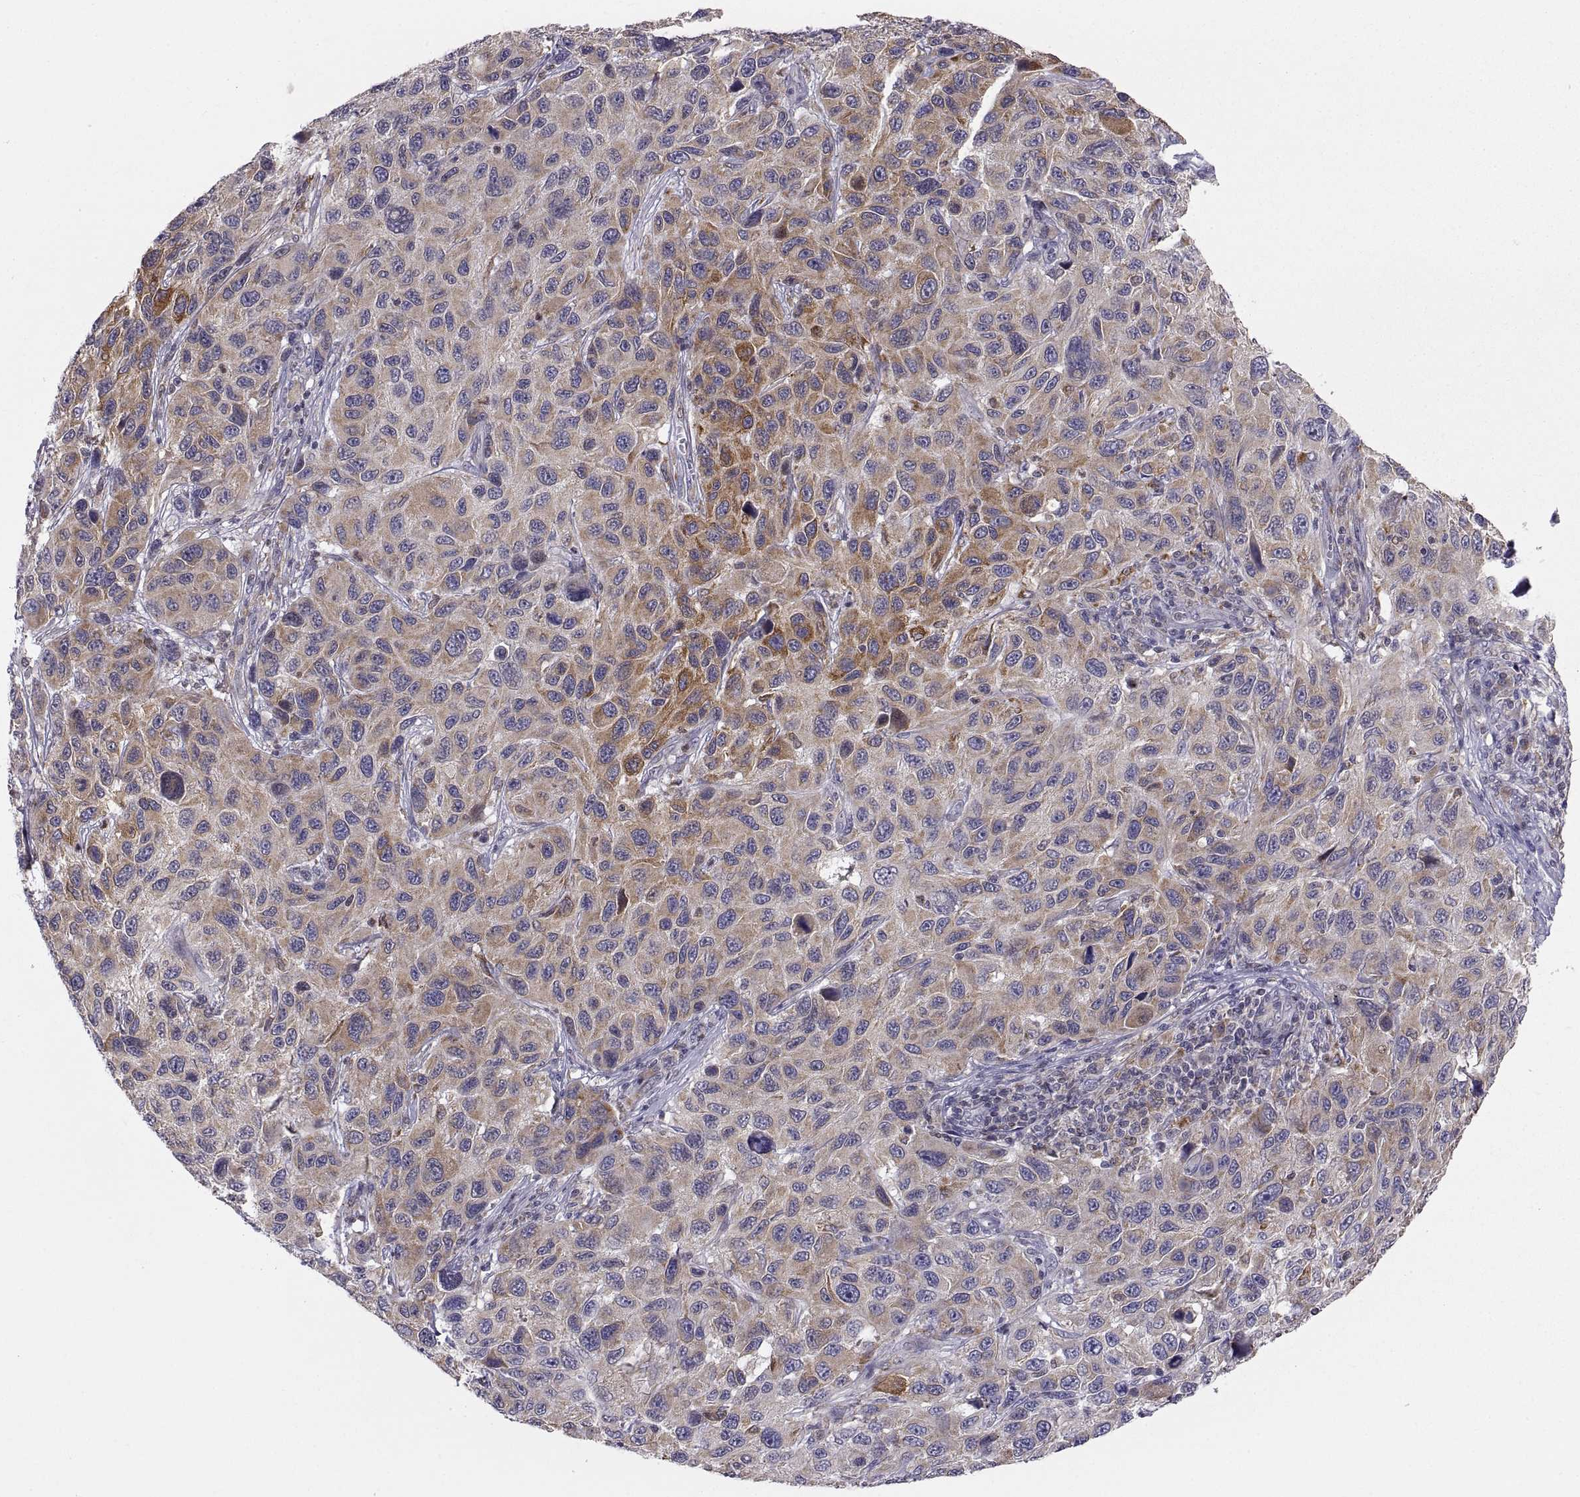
{"staining": {"intensity": "moderate", "quantity": "25%-75%", "location": "cytoplasmic/membranous"}, "tissue": "melanoma", "cell_type": "Tumor cells", "image_type": "cancer", "snomed": [{"axis": "morphology", "description": "Malignant melanoma, NOS"}, {"axis": "topography", "description": "Skin"}], "caption": "Tumor cells exhibit moderate cytoplasmic/membranous expression in about 25%-75% of cells in malignant melanoma.", "gene": "ERO1A", "patient": {"sex": "male", "age": 53}}